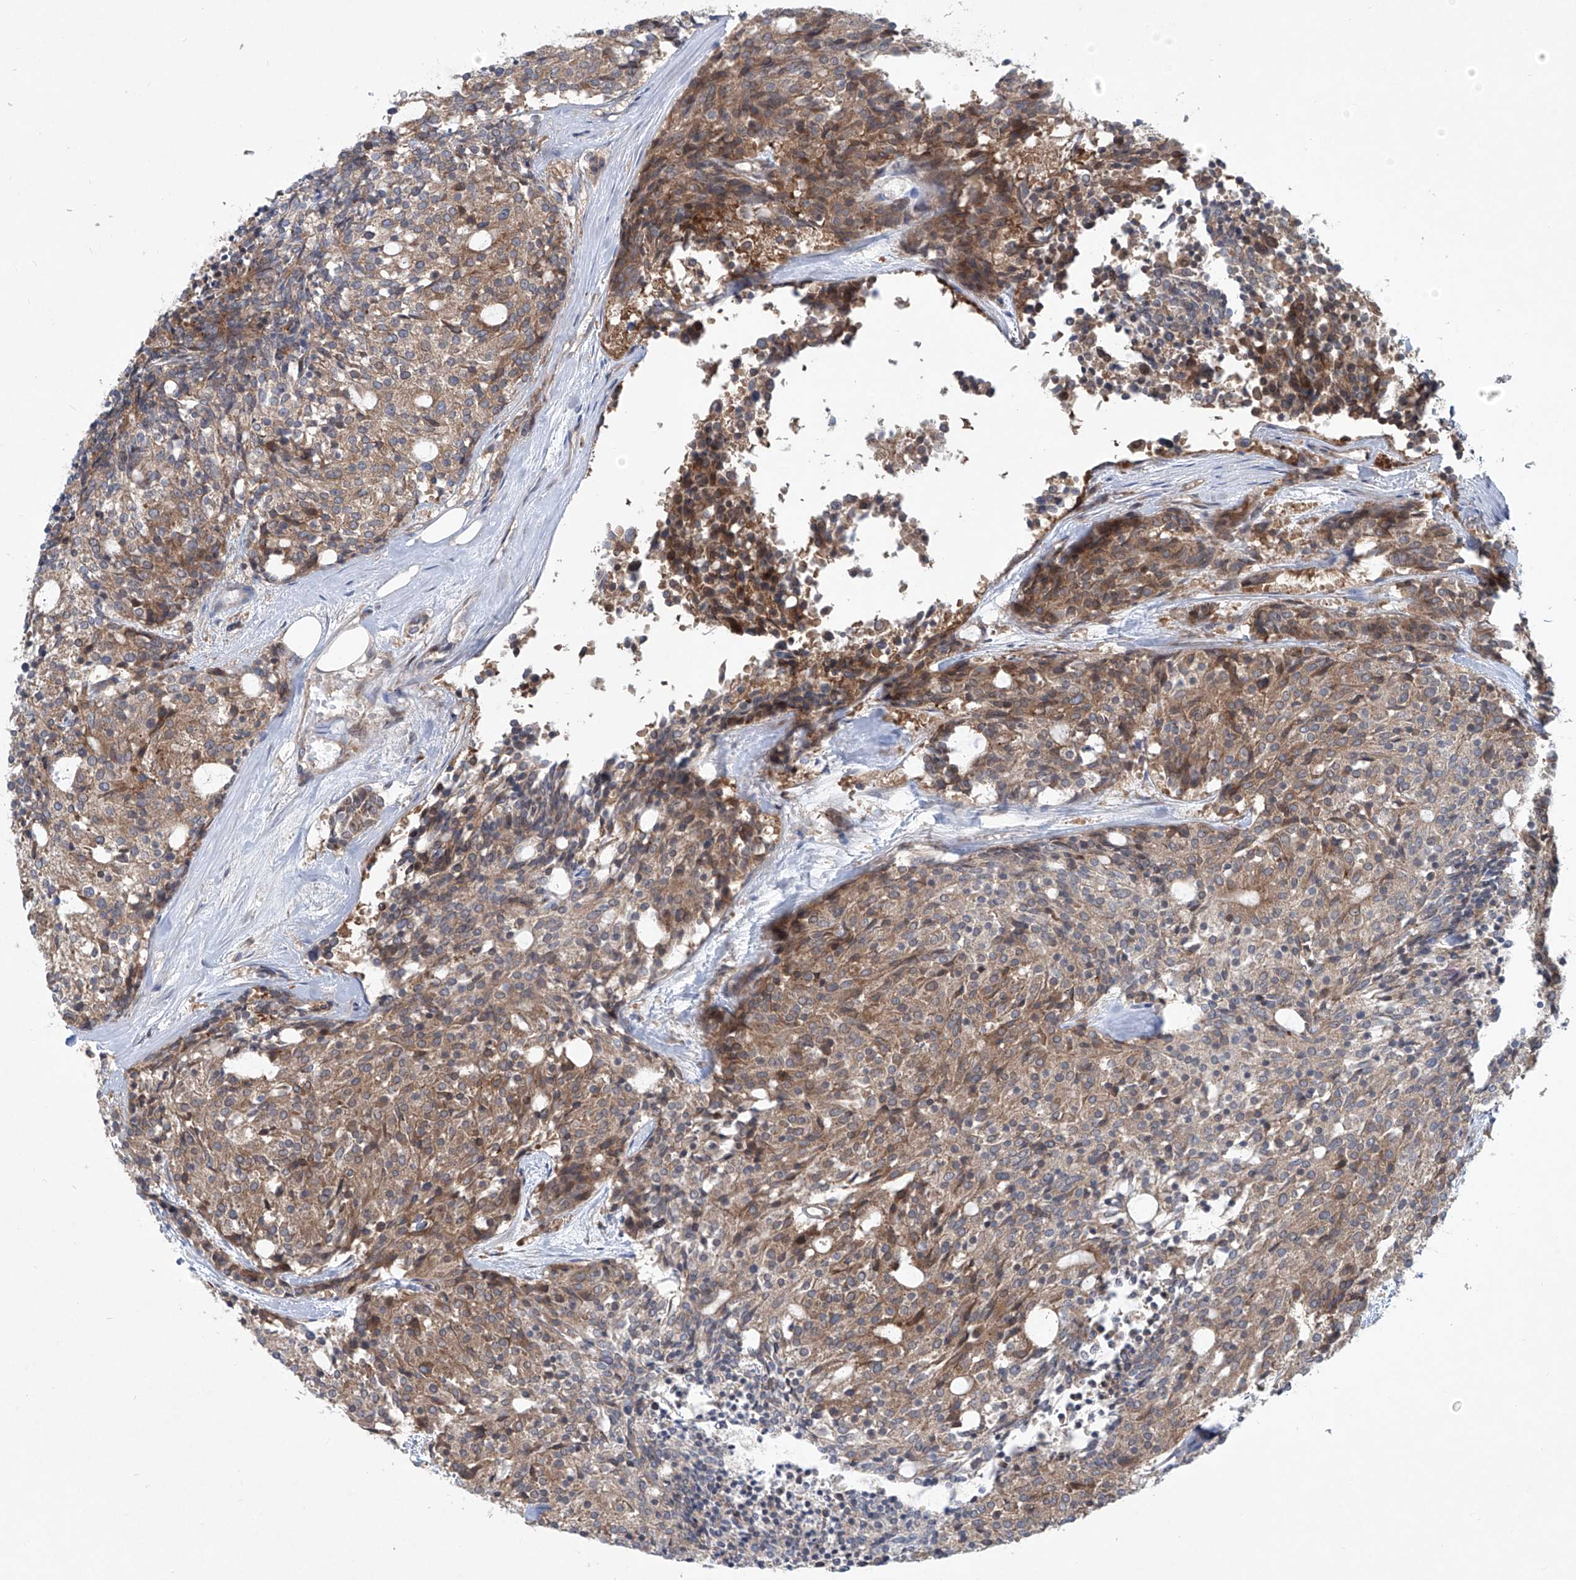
{"staining": {"intensity": "moderate", "quantity": ">75%", "location": "cytoplasmic/membranous"}, "tissue": "carcinoid", "cell_type": "Tumor cells", "image_type": "cancer", "snomed": [{"axis": "morphology", "description": "Carcinoid, malignant, NOS"}, {"axis": "topography", "description": "Pancreas"}], "caption": "IHC image of carcinoid stained for a protein (brown), which exhibits medium levels of moderate cytoplasmic/membranous positivity in approximately >75% of tumor cells.", "gene": "KLC4", "patient": {"sex": "female", "age": 54}}